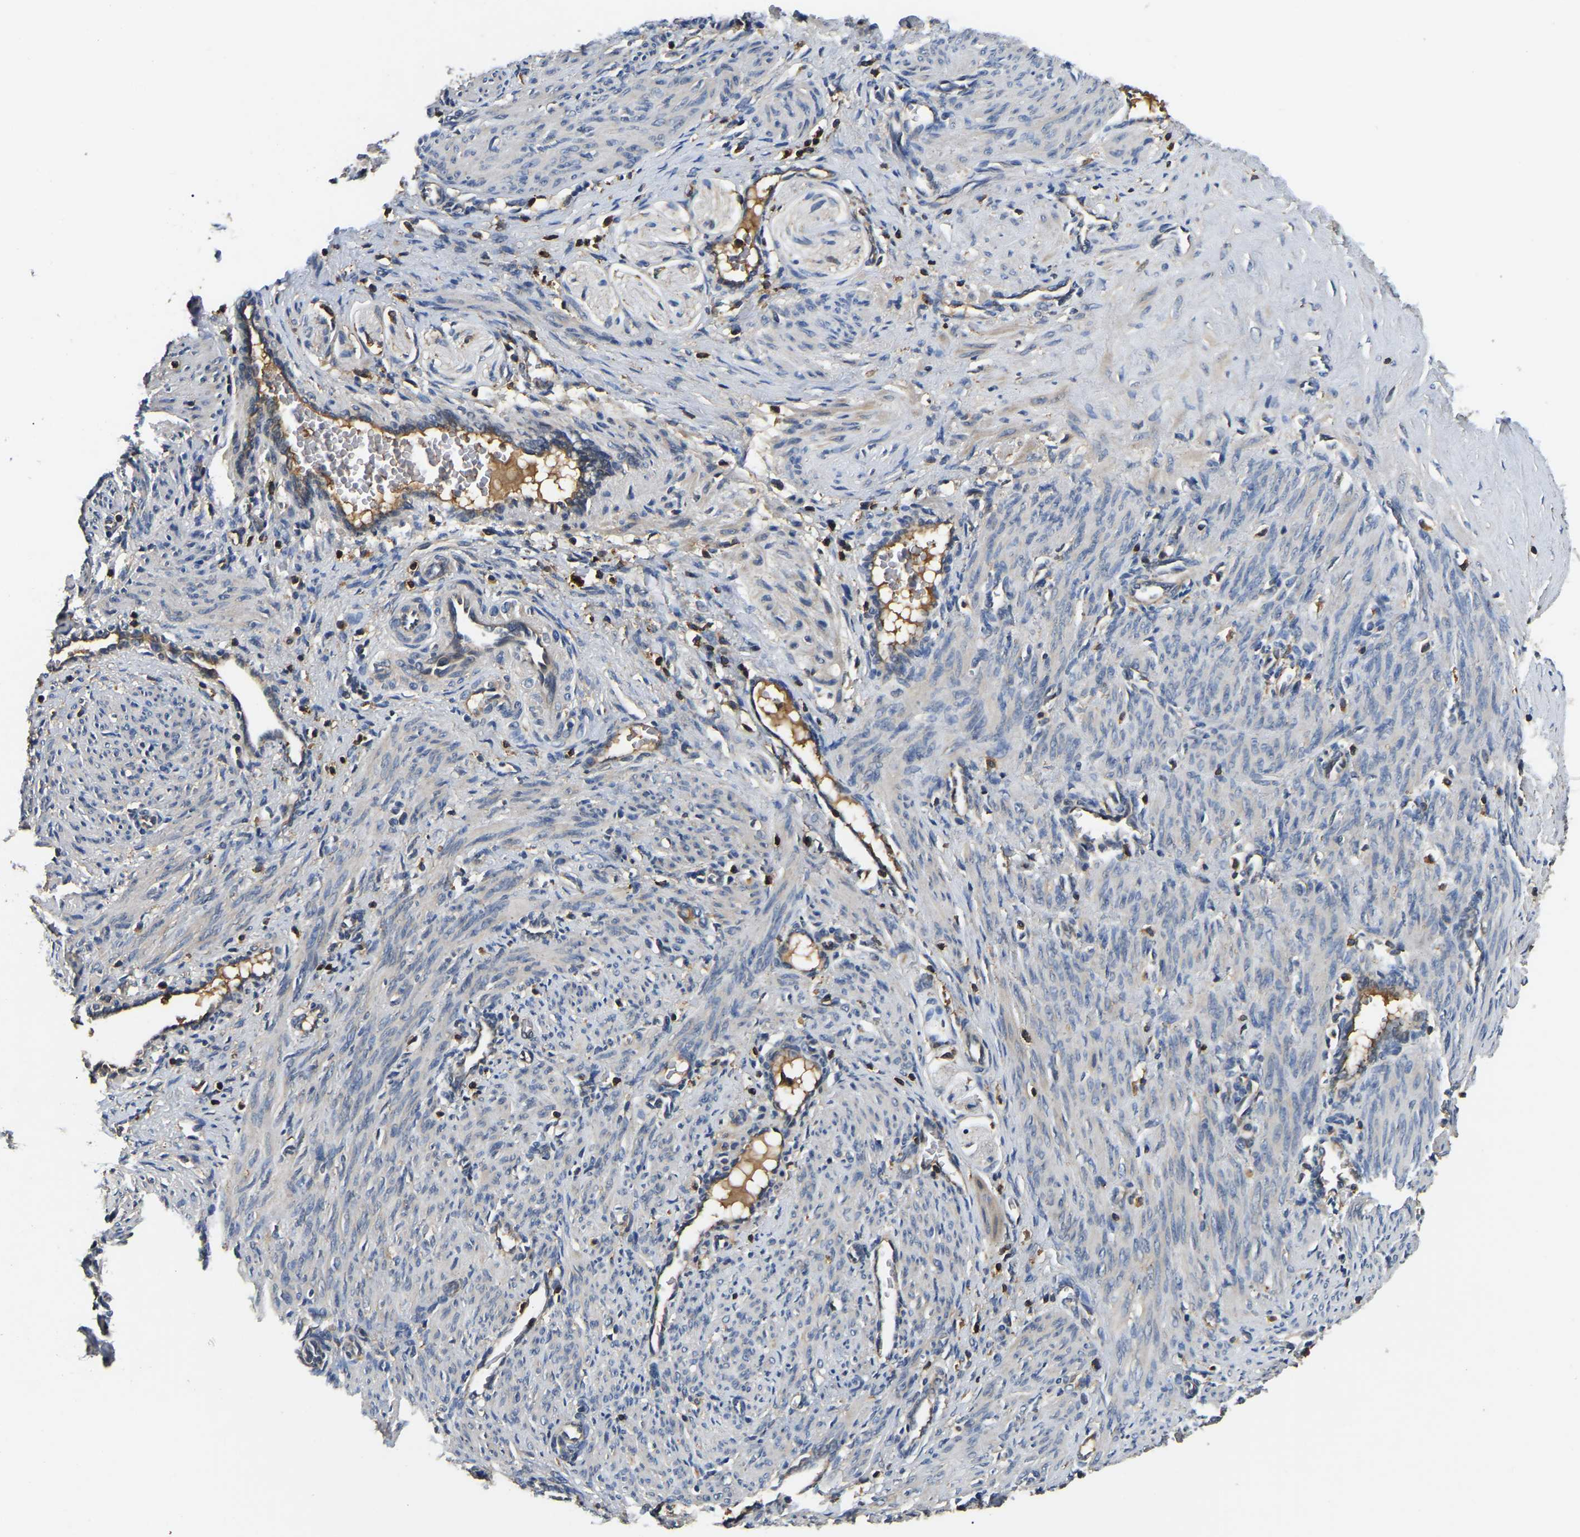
{"staining": {"intensity": "weak", "quantity": "25%-75%", "location": "cytoplasmic/membranous"}, "tissue": "smooth muscle", "cell_type": "Smooth muscle cells", "image_type": "normal", "snomed": [{"axis": "morphology", "description": "Normal tissue, NOS"}, {"axis": "topography", "description": "Endometrium"}], "caption": "Benign smooth muscle demonstrates weak cytoplasmic/membranous staining in approximately 25%-75% of smooth muscle cells.", "gene": "SMPD2", "patient": {"sex": "female", "age": 33}}